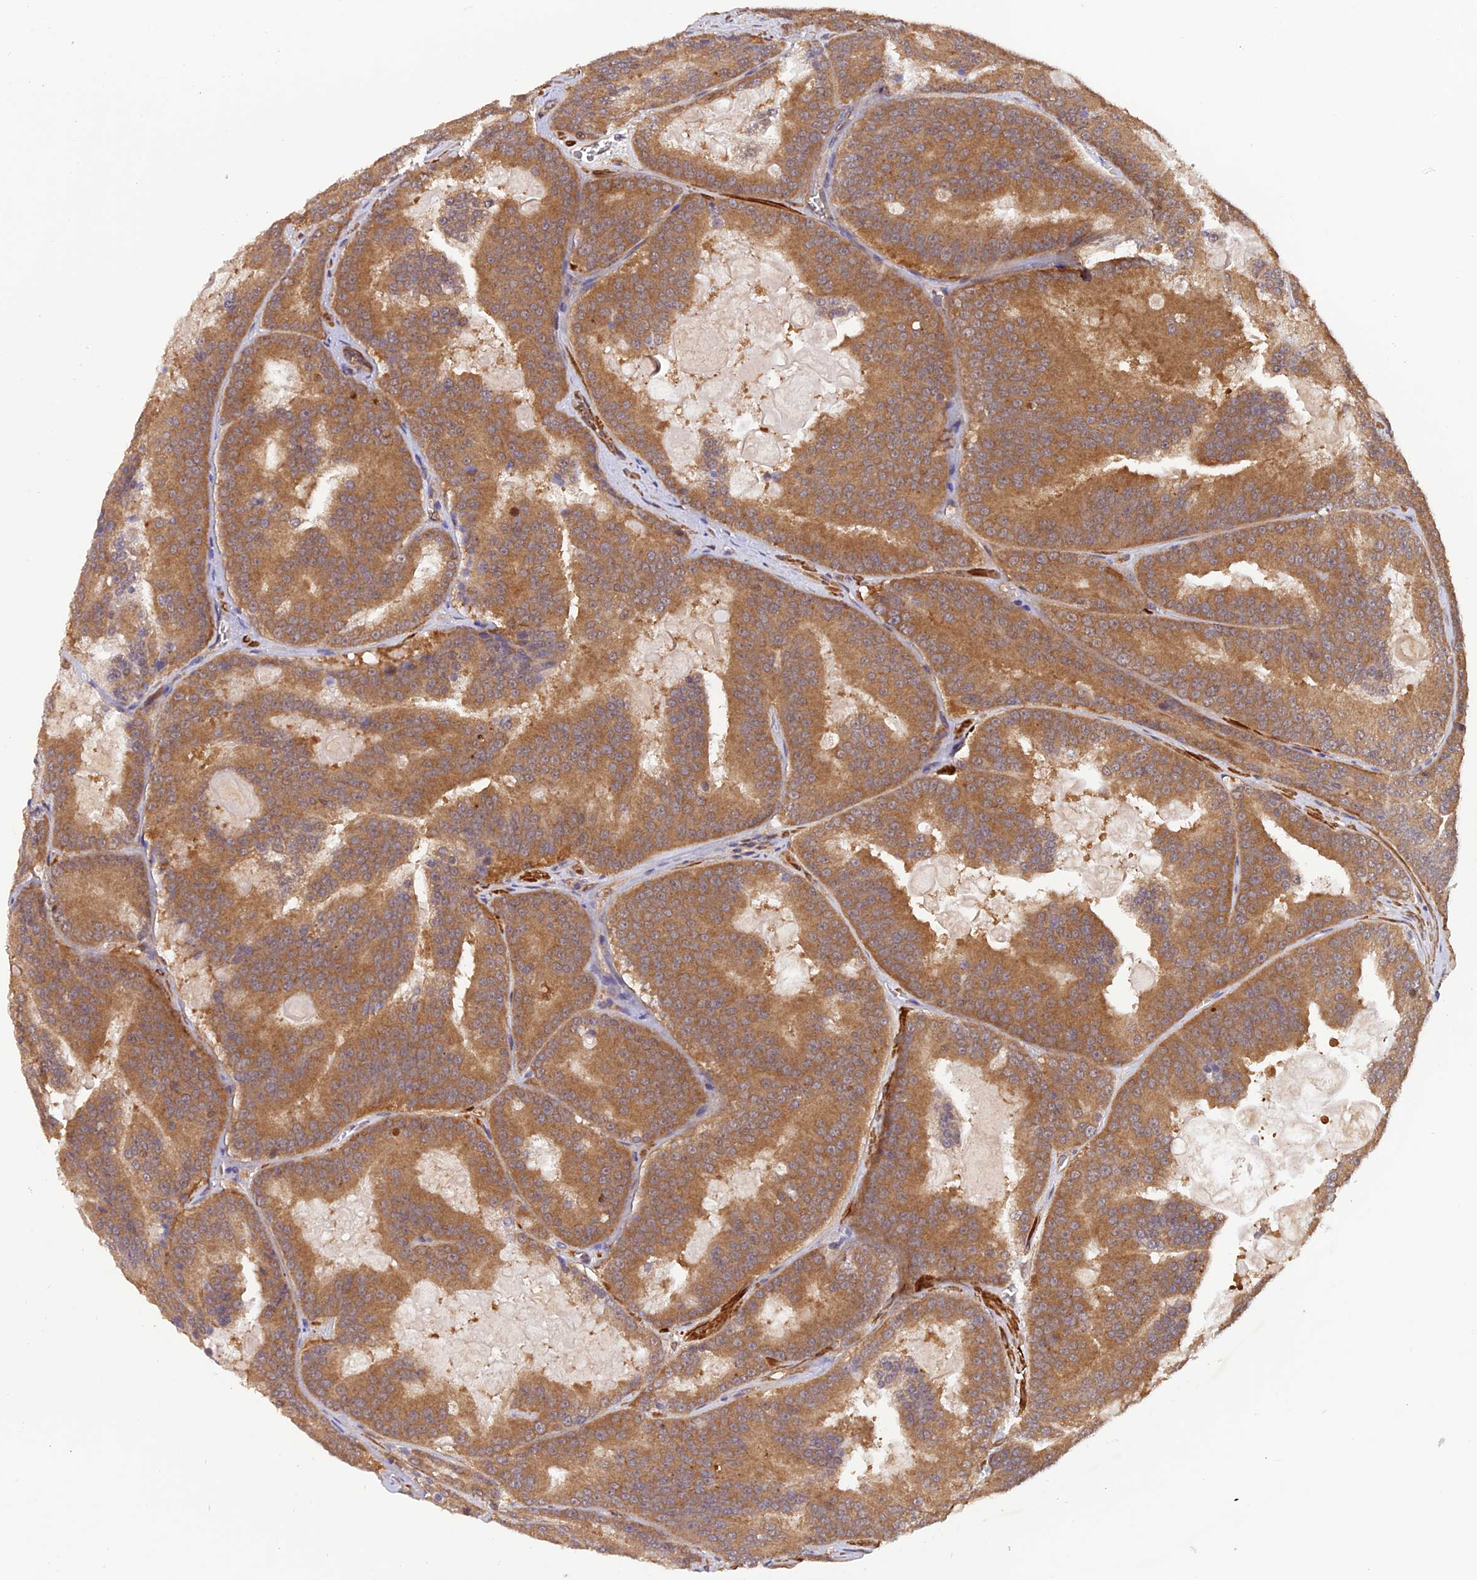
{"staining": {"intensity": "moderate", "quantity": ">75%", "location": "cytoplasmic/membranous"}, "tissue": "prostate cancer", "cell_type": "Tumor cells", "image_type": "cancer", "snomed": [{"axis": "morphology", "description": "Adenocarcinoma, High grade"}, {"axis": "topography", "description": "Prostate"}], "caption": "This histopathology image exhibits immunohistochemistry (IHC) staining of prostate cancer, with medium moderate cytoplasmic/membranous positivity in about >75% of tumor cells.", "gene": "PSMB3", "patient": {"sex": "male", "age": 61}}